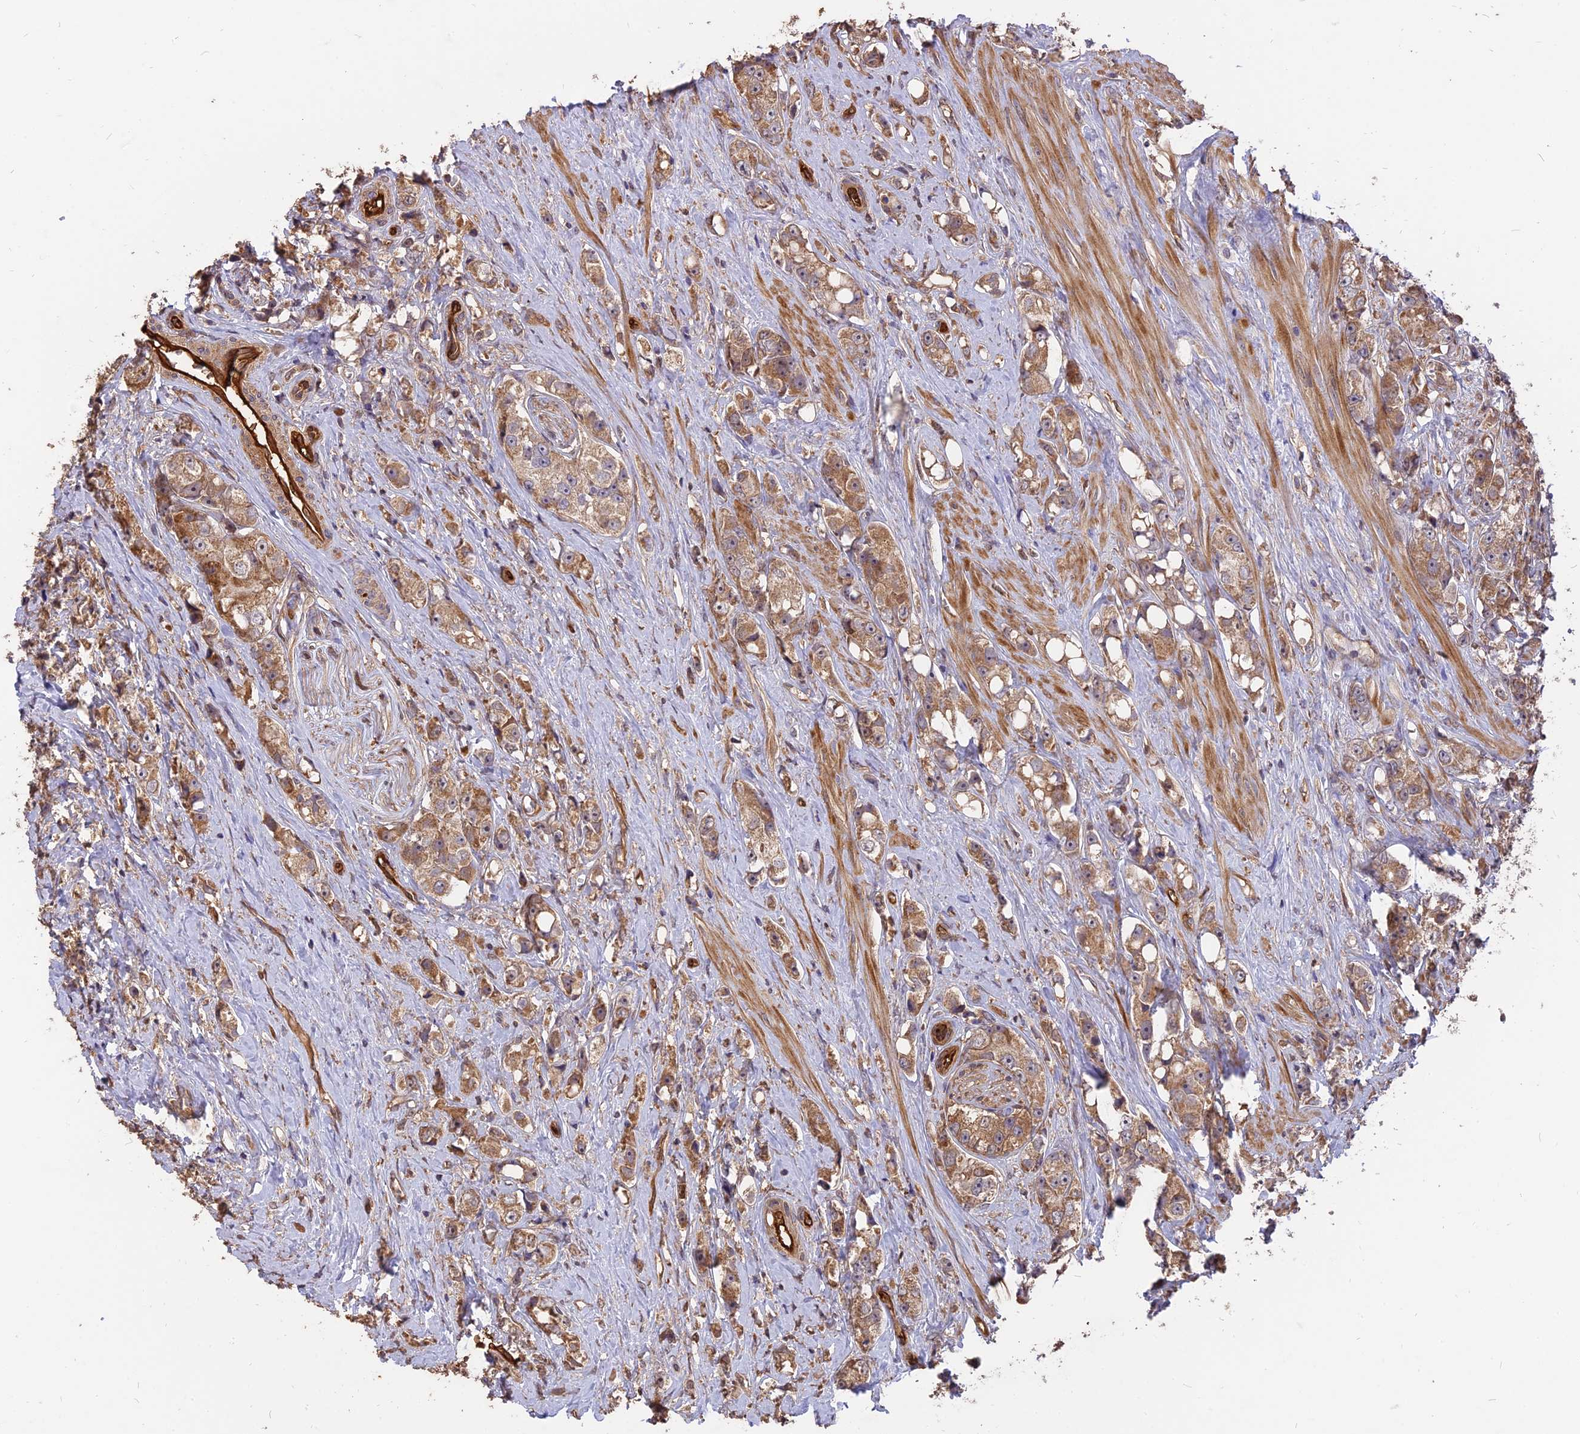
{"staining": {"intensity": "moderate", "quantity": ">75%", "location": "cytoplasmic/membranous"}, "tissue": "prostate cancer", "cell_type": "Tumor cells", "image_type": "cancer", "snomed": [{"axis": "morphology", "description": "Adenocarcinoma, High grade"}, {"axis": "topography", "description": "Prostate"}], "caption": "Human prostate cancer (high-grade adenocarcinoma) stained for a protein (brown) reveals moderate cytoplasmic/membranous positive positivity in about >75% of tumor cells.", "gene": "SAC3D1", "patient": {"sex": "male", "age": 74}}